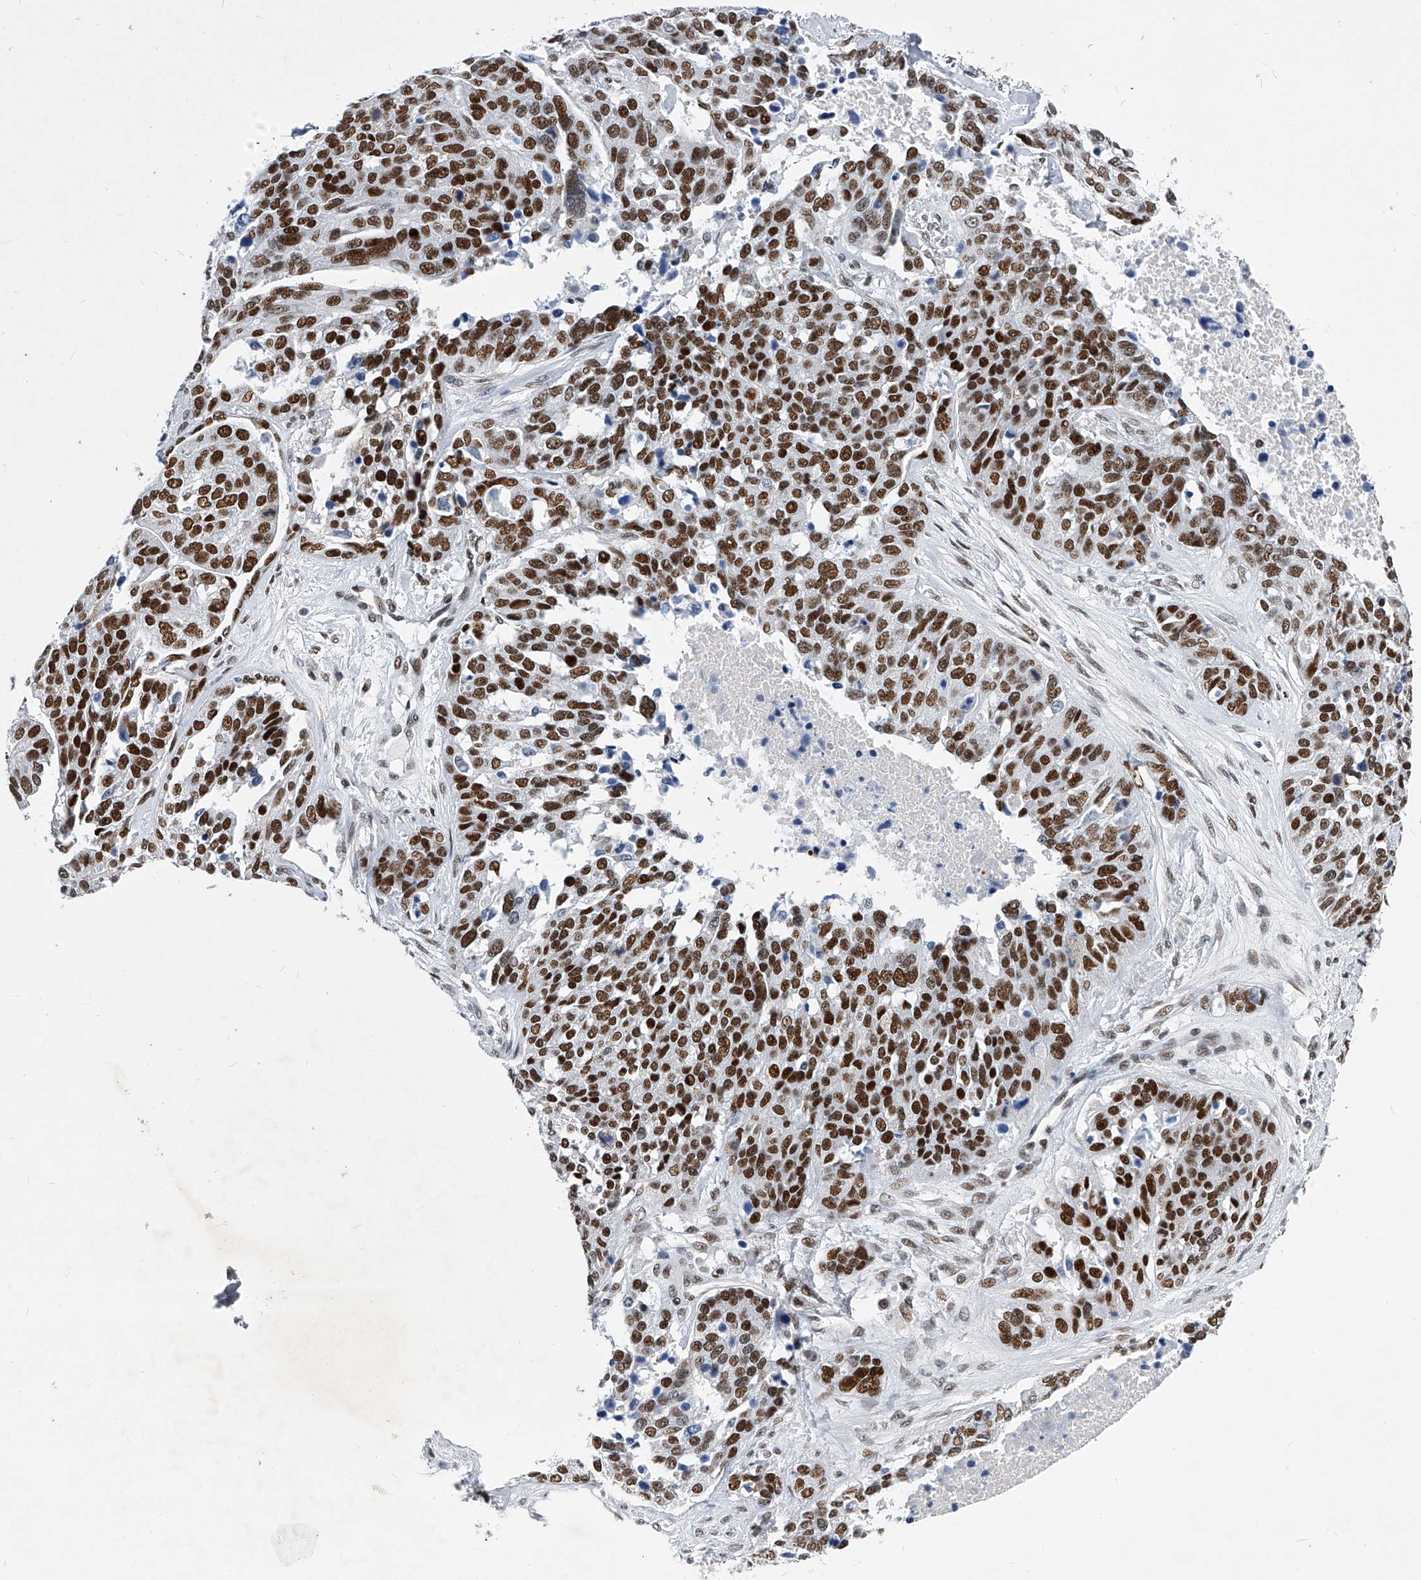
{"staining": {"intensity": "strong", "quantity": ">75%", "location": "nuclear"}, "tissue": "ovarian cancer", "cell_type": "Tumor cells", "image_type": "cancer", "snomed": [{"axis": "morphology", "description": "Cystadenocarcinoma, serous, NOS"}, {"axis": "topography", "description": "Ovary"}], "caption": "High-magnification brightfield microscopy of ovarian cancer (serous cystadenocarcinoma) stained with DAB (3,3'-diaminobenzidine) (brown) and counterstained with hematoxylin (blue). tumor cells exhibit strong nuclear positivity is appreciated in approximately>75% of cells. (Stains: DAB (3,3'-diaminobenzidine) in brown, nuclei in blue, Microscopy: brightfield microscopy at high magnification).", "gene": "TESK2", "patient": {"sex": "female", "age": 44}}